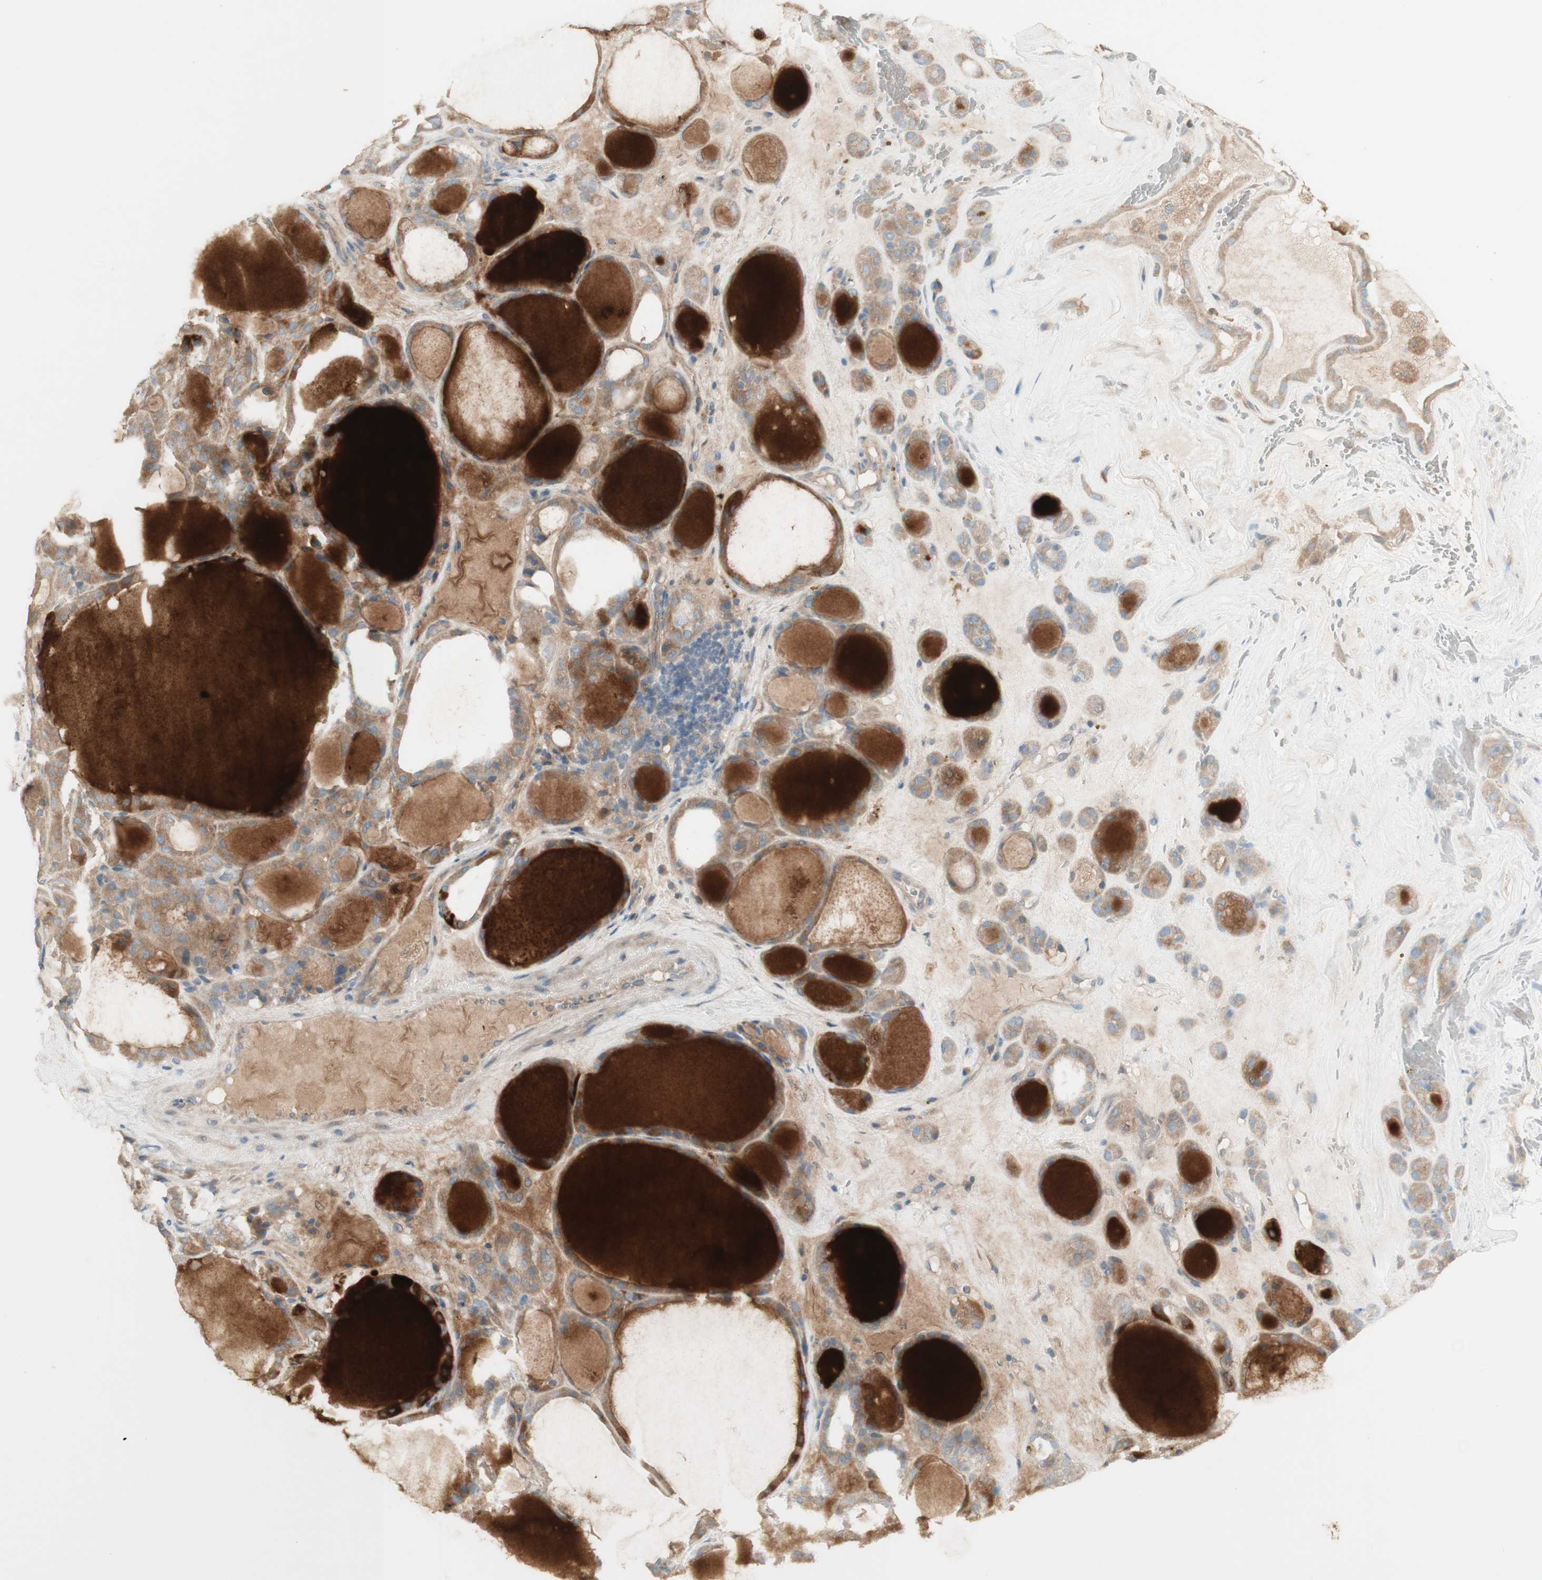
{"staining": {"intensity": "strong", "quantity": ">75%", "location": "cytoplasmic/membranous"}, "tissue": "thyroid gland", "cell_type": "Glandular cells", "image_type": "normal", "snomed": [{"axis": "morphology", "description": "Normal tissue, NOS"}, {"axis": "morphology", "description": "Carcinoma, NOS"}, {"axis": "topography", "description": "Thyroid gland"}], "caption": "Thyroid gland stained for a protein (brown) displays strong cytoplasmic/membranous positive positivity in about >75% of glandular cells.", "gene": "PTGER4", "patient": {"sex": "female", "age": 86}}